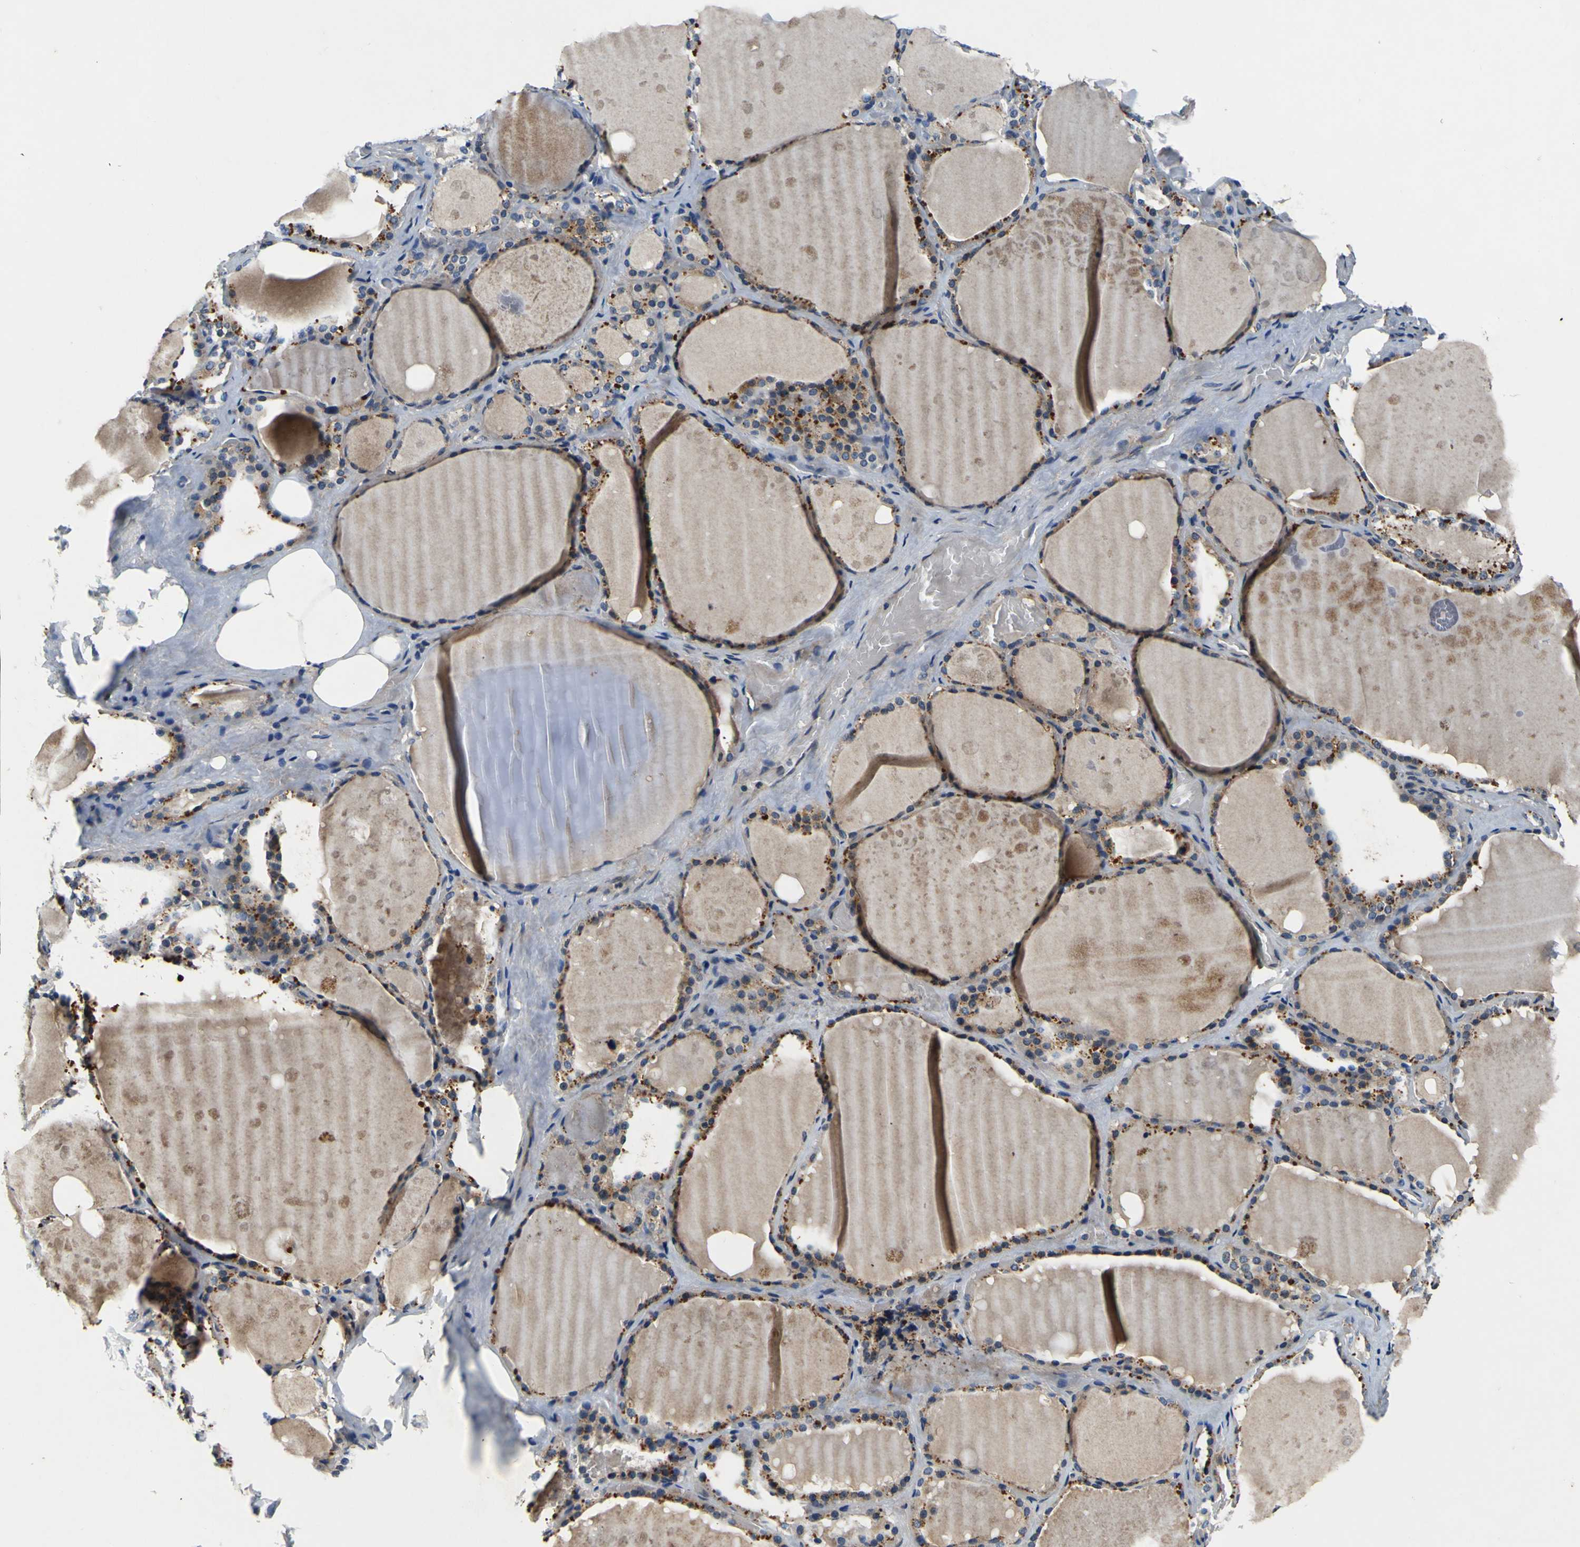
{"staining": {"intensity": "moderate", "quantity": ">75%", "location": "cytoplasmic/membranous"}, "tissue": "thyroid gland", "cell_type": "Glandular cells", "image_type": "normal", "snomed": [{"axis": "morphology", "description": "Normal tissue, NOS"}, {"axis": "topography", "description": "Thyroid gland"}], "caption": "Immunohistochemical staining of normal human thyroid gland shows medium levels of moderate cytoplasmic/membranous expression in about >75% of glandular cells.", "gene": "EPHB4", "patient": {"sex": "male", "age": 61}}